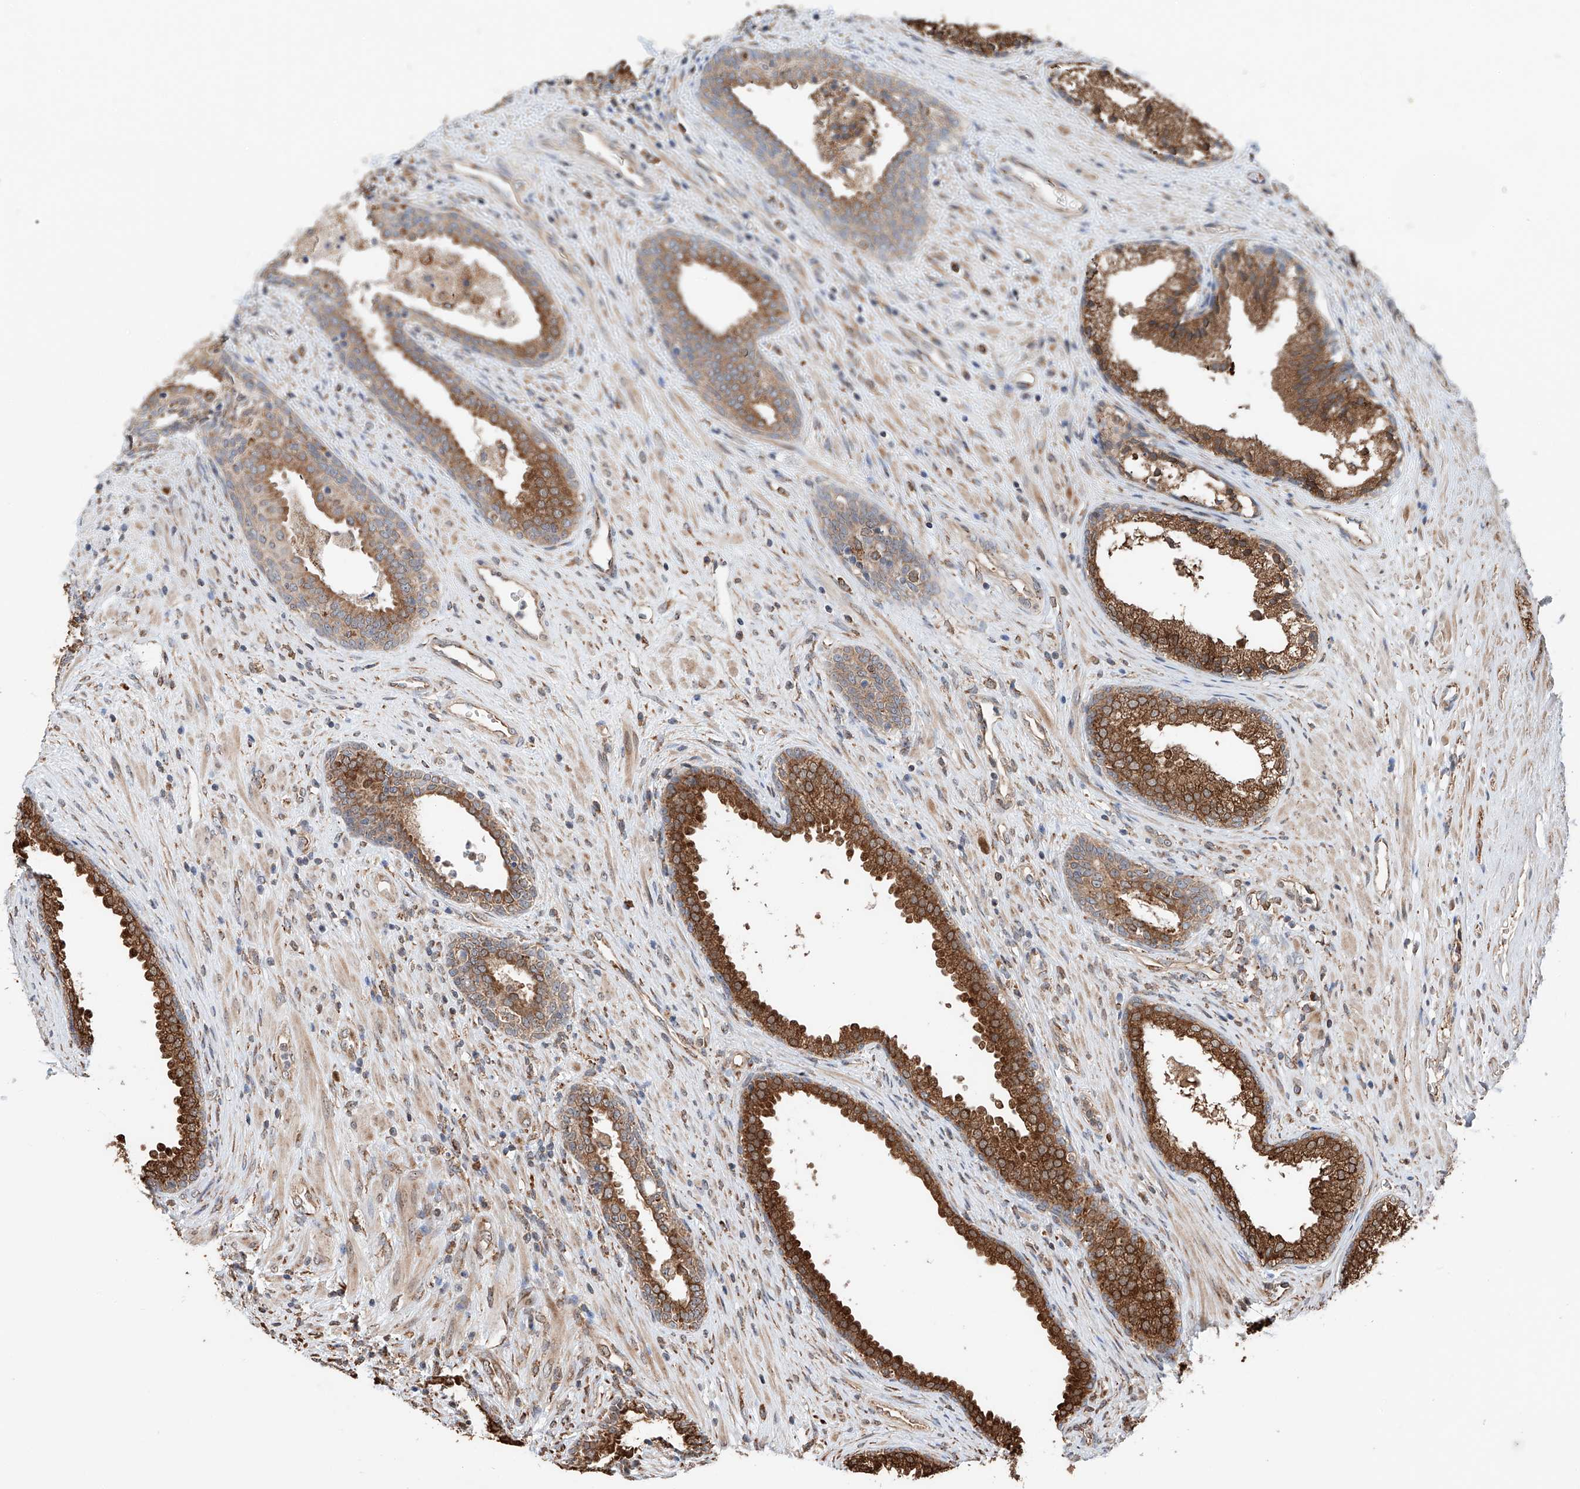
{"staining": {"intensity": "strong", "quantity": ">75%", "location": "cytoplasmic/membranous"}, "tissue": "prostate", "cell_type": "Glandular cells", "image_type": "normal", "snomed": [{"axis": "morphology", "description": "Normal tissue, NOS"}, {"axis": "topography", "description": "Prostate"}], "caption": "Immunohistochemistry (IHC) of benign prostate shows high levels of strong cytoplasmic/membranous positivity in about >75% of glandular cells. (IHC, brightfield microscopy, high magnification).", "gene": "DNAH8", "patient": {"sex": "male", "age": 76}}